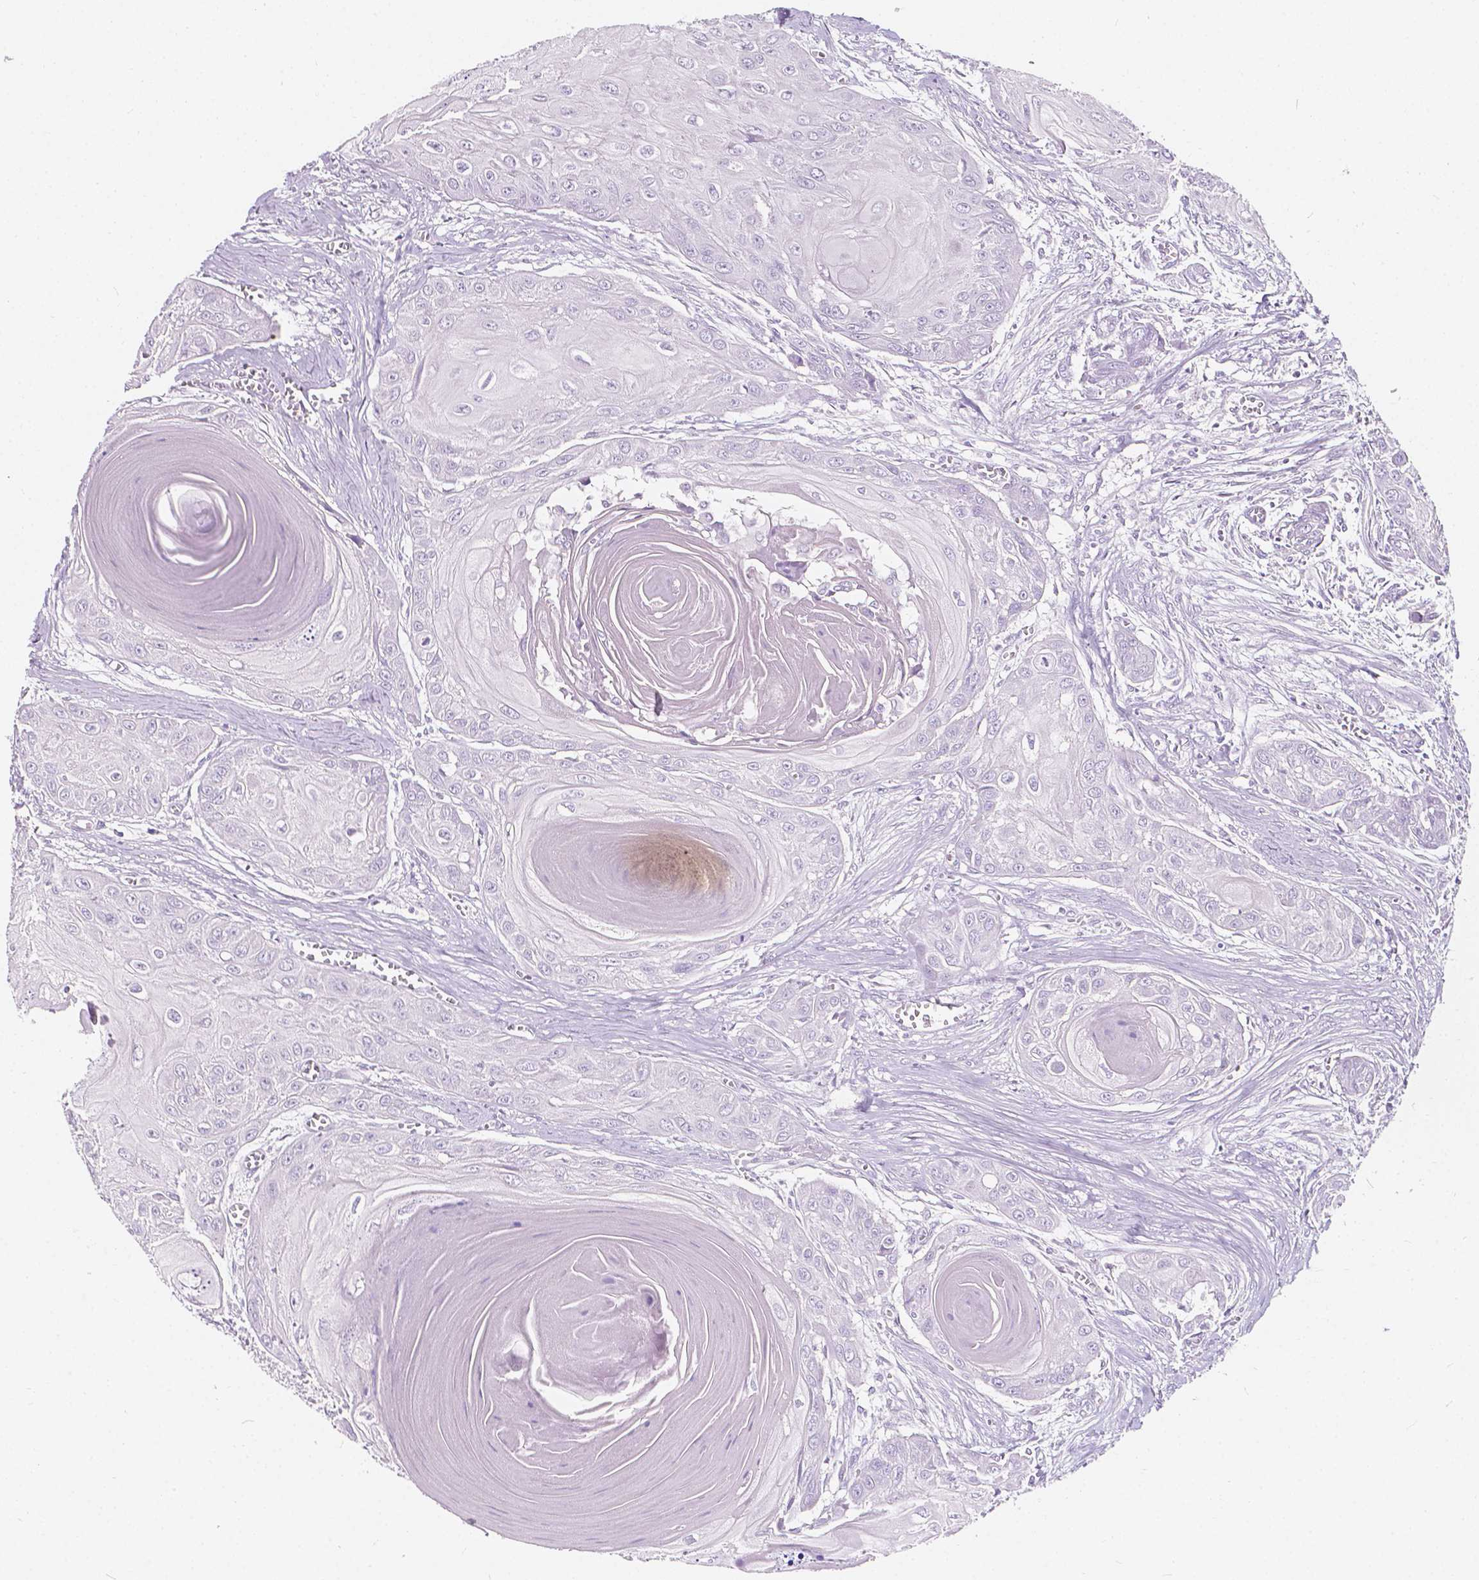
{"staining": {"intensity": "negative", "quantity": "none", "location": "none"}, "tissue": "head and neck cancer", "cell_type": "Tumor cells", "image_type": "cancer", "snomed": [{"axis": "morphology", "description": "Squamous cell carcinoma, NOS"}, {"axis": "topography", "description": "Oral tissue"}, {"axis": "topography", "description": "Head-Neck"}], "caption": "There is no significant positivity in tumor cells of squamous cell carcinoma (head and neck).", "gene": "CLSTN2", "patient": {"sex": "male", "age": 71}}